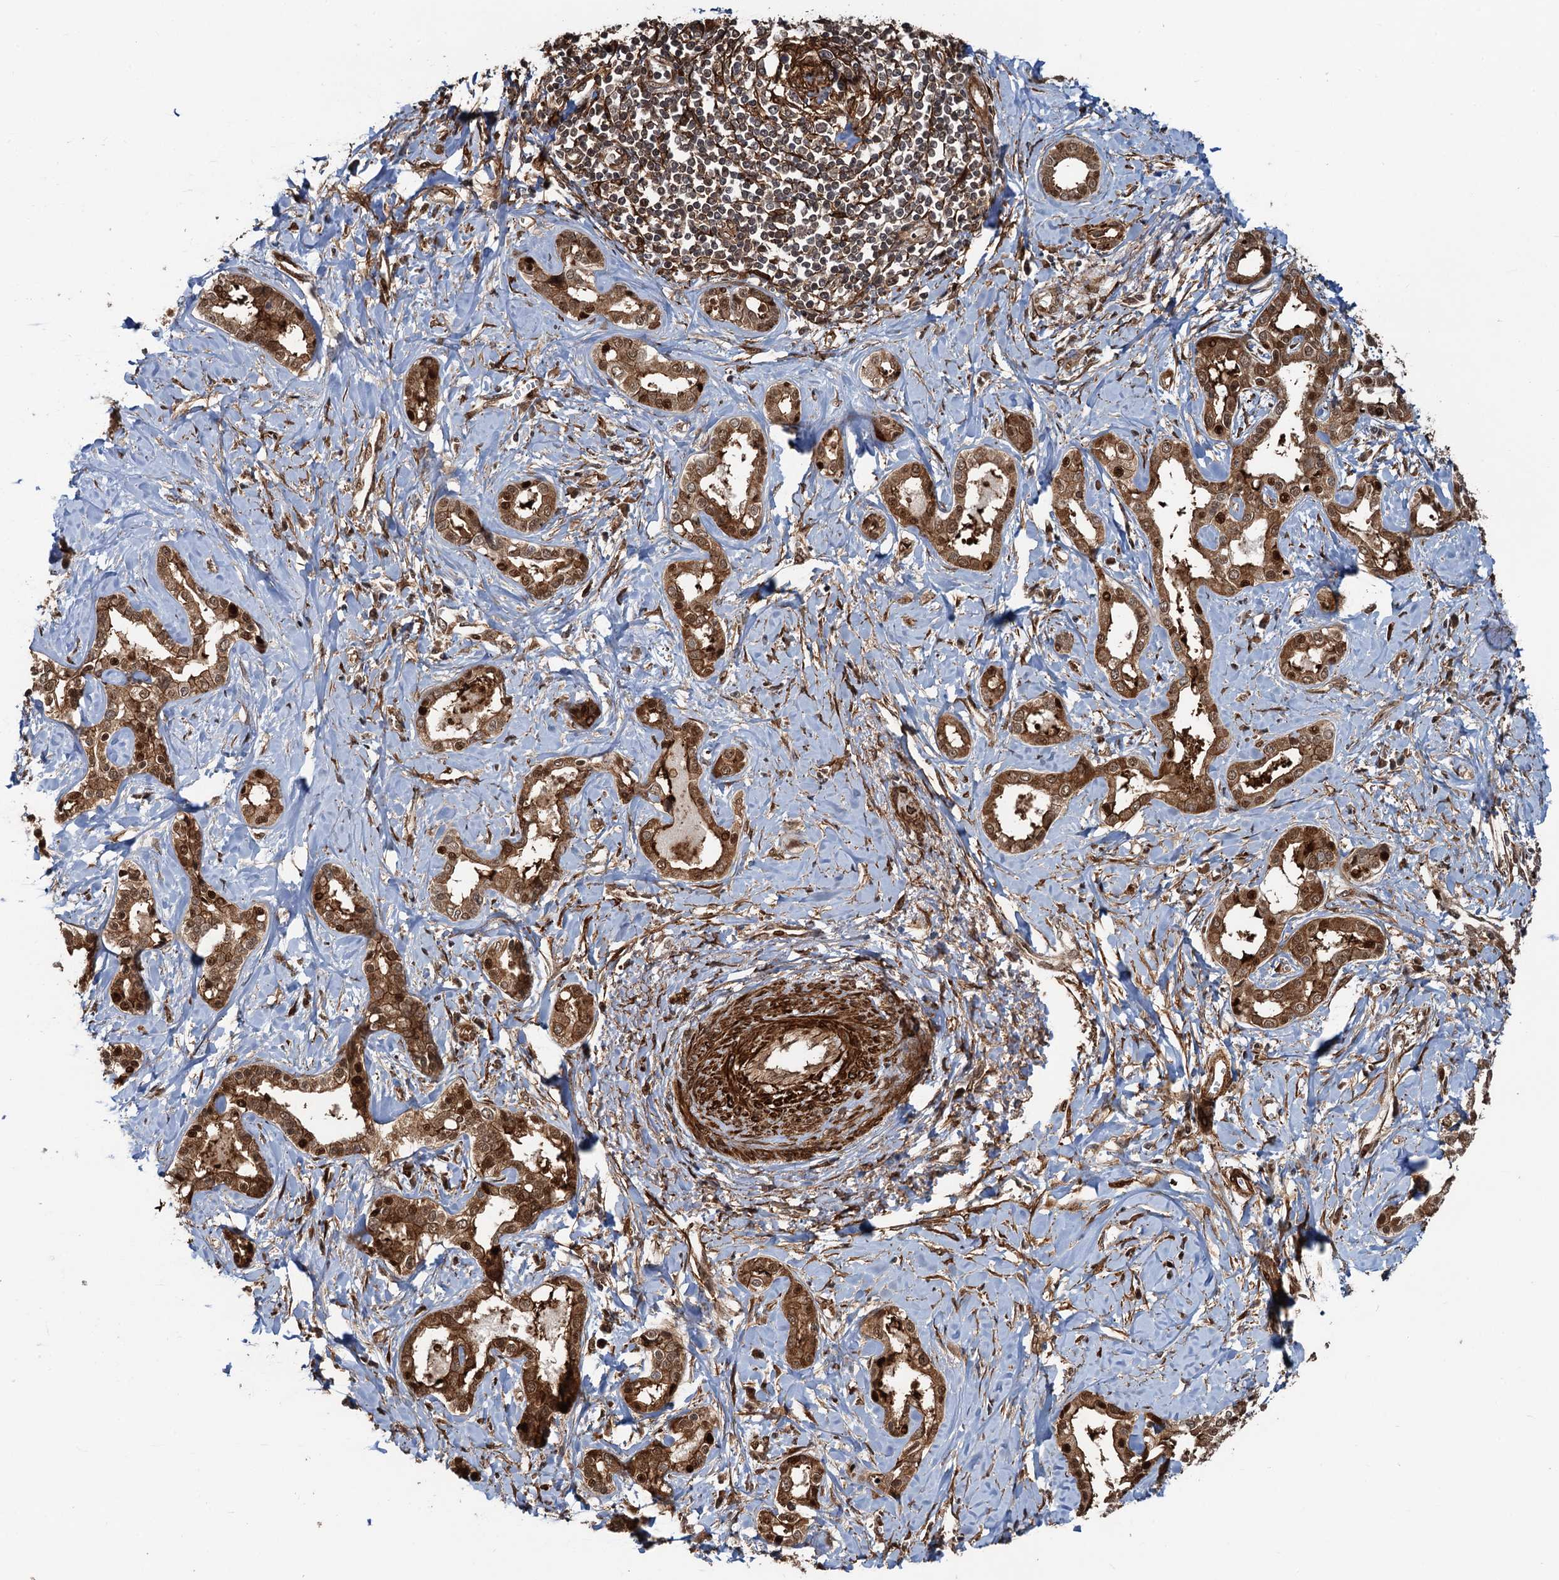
{"staining": {"intensity": "moderate", "quantity": ">75%", "location": "cytoplasmic/membranous,nuclear"}, "tissue": "liver cancer", "cell_type": "Tumor cells", "image_type": "cancer", "snomed": [{"axis": "morphology", "description": "Cholangiocarcinoma"}, {"axis": "topography", "description": "Liver"}], "caption": "About >75% of tumor cells in cholangiocarcinoma (liver) exhibit moderate cytoplasmic/membranous and nuclear protein staining as visualized by brown immunohistochemical staining.", "gene": "SNRNP25", "patient": {"sex": "female", "age": 77}}